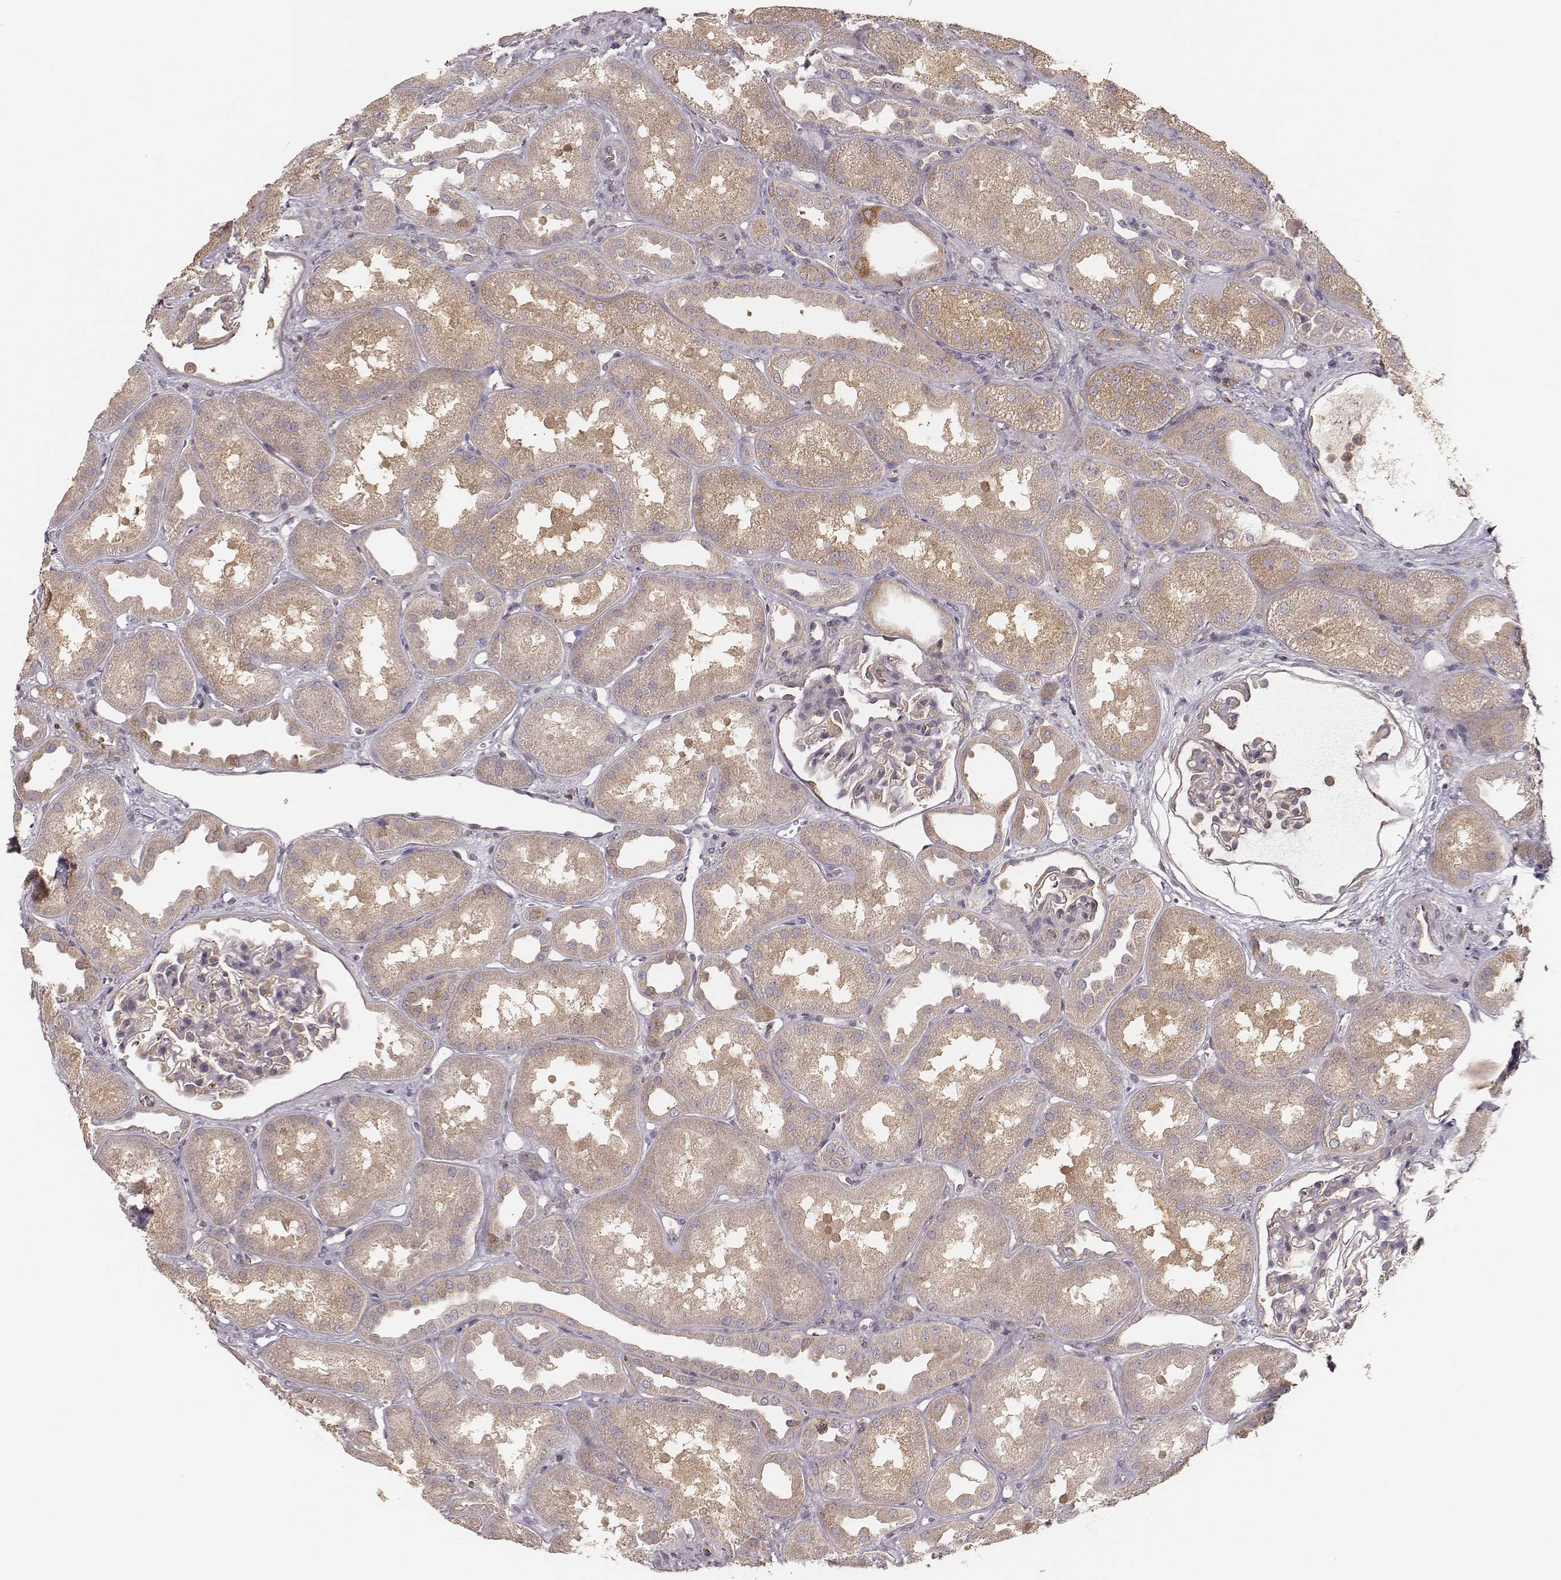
{"staining": {"intensity": "negative", "quantity": "none", "location": "none"}, "tissue": "kidney", "cell_type": "Cells in glomeruli", "image_type": "normal", "snomed": [{"axis": "morphology", "description": "Normal tissue, NOS"}, {"axis": "topography", "description": "Kidney"}], "caption": "Immunohistochemical staining of unremarkable human kidney shows no significant positivity in cells in glomeruli.", "gene": "CARS1", "patient": {"sex": "male", "age": 61}}